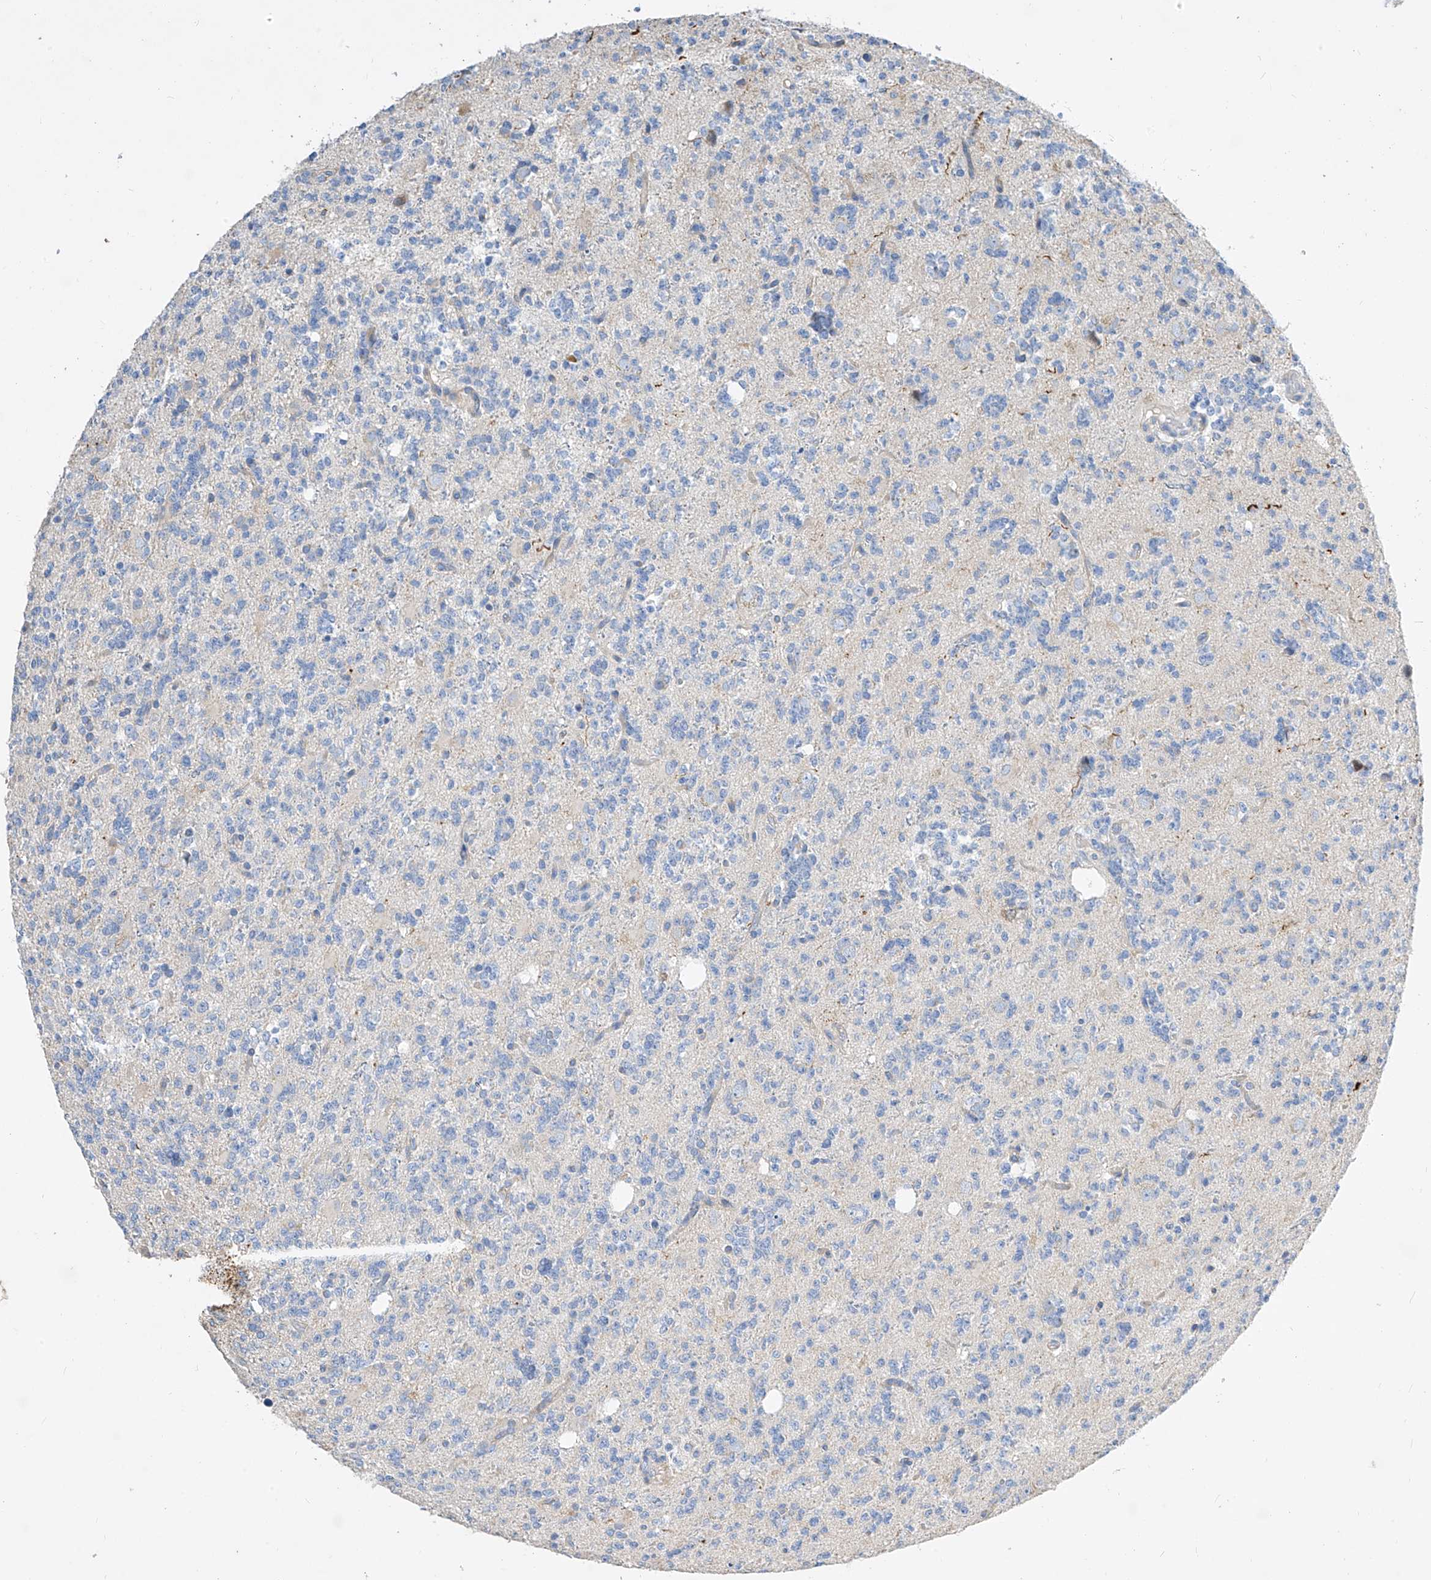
{"staining": {"intensity": "negative", "quantity": "none", "location": "none"}, "tissue": "glioma", "cell_type": "Tumor cells", "image_type": "cancer", "snomed": [{"axis": "morphology", "description": "Glioma, malignant, High grade"}, {"axis": "topography", "description": "Brain"}], "caption": "Human glioma stained for a protein using immunohistochemistry shows no staining in tumor cells.", "gene": "SCGB2A1", "patient": {"sex": "female", "age": 62}}